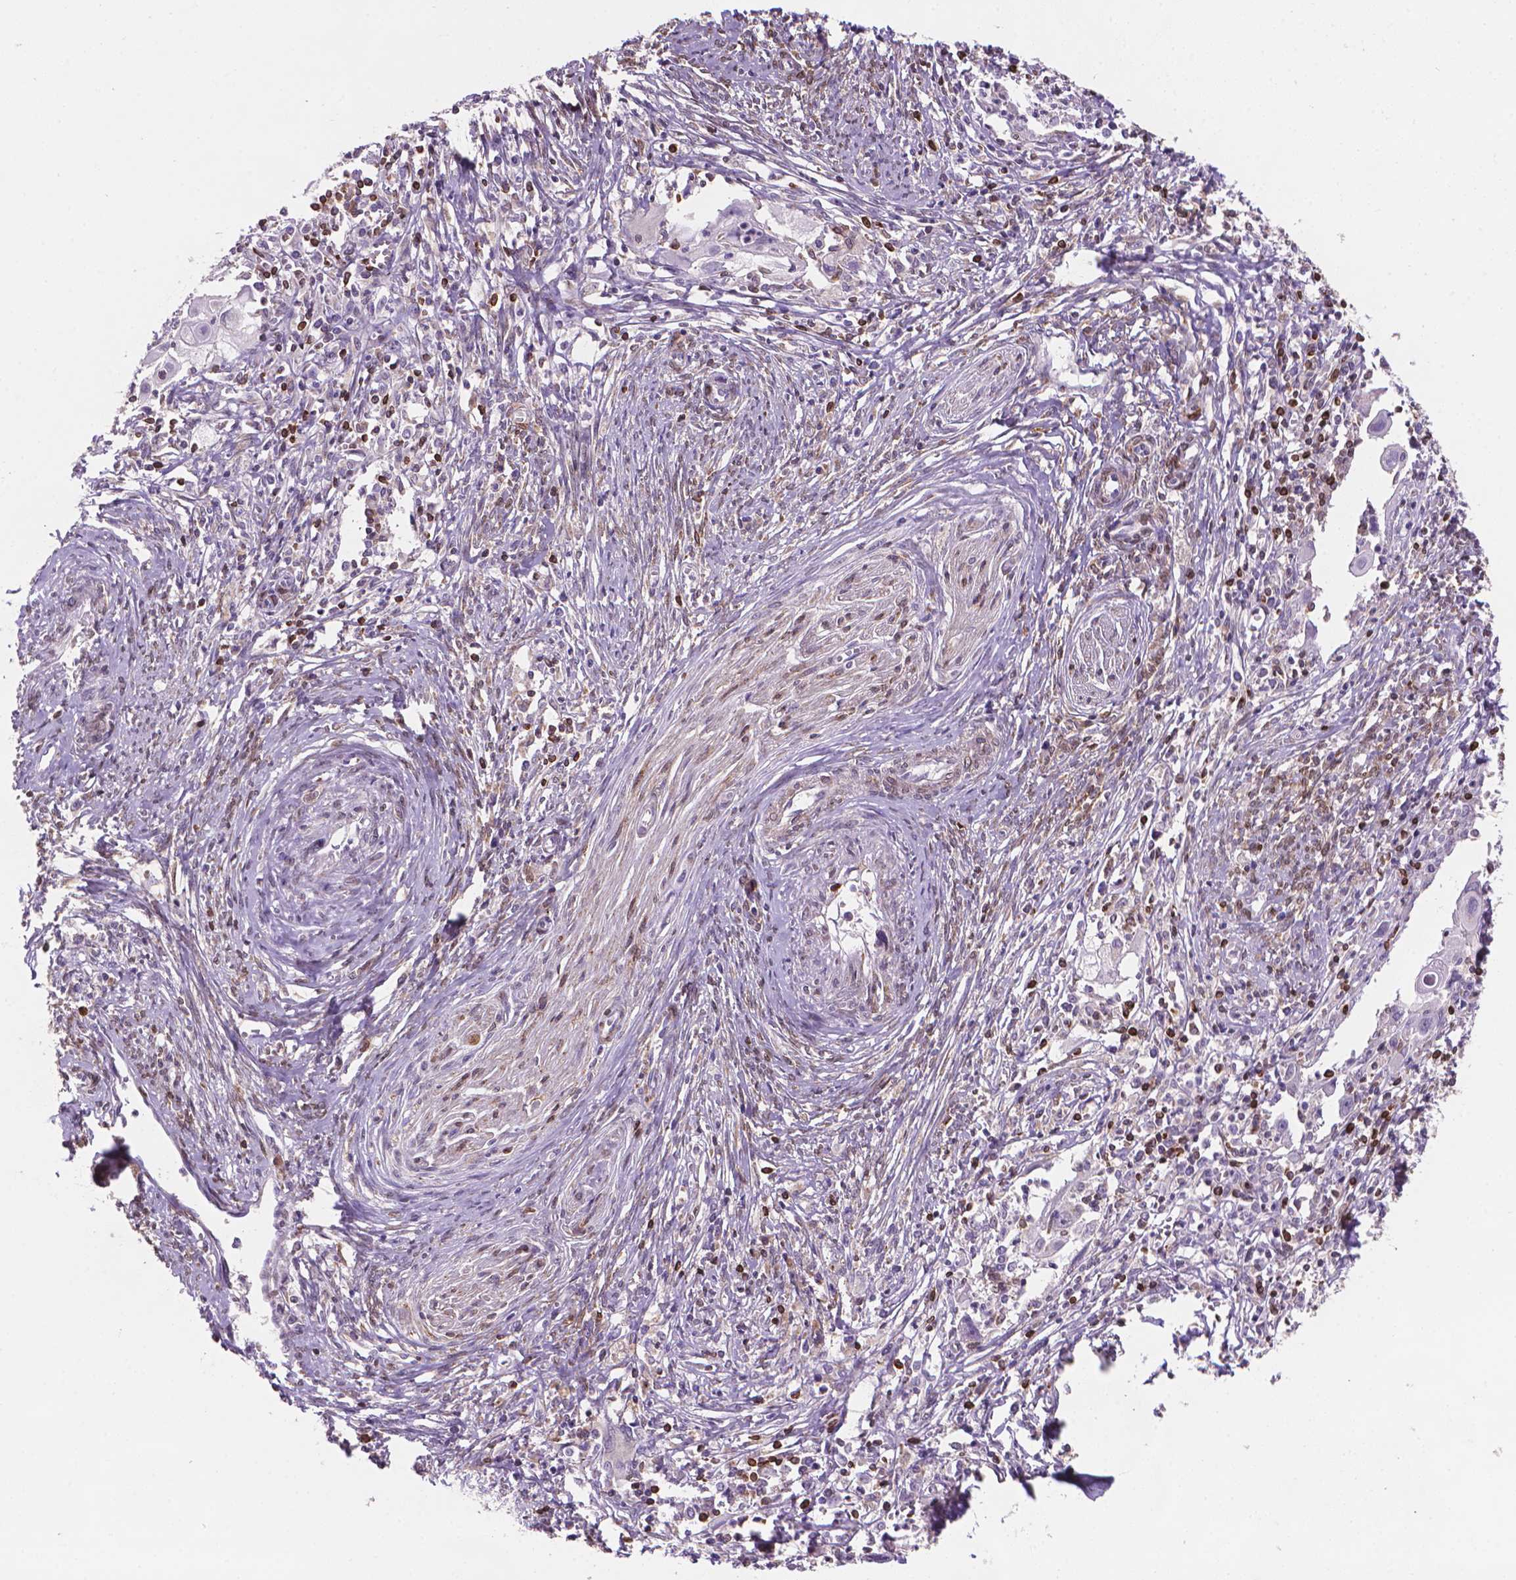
{"staining": {"intensity": "negative", "quantity": "none", "location": "none"}, "tissue": "cervical cancer", "cell_type": "Tumor cells", "image_type": "cancer", "snomed": [{"axis": "morphology", "description": "Squamous cell carcinoma, NOS"}, {"axis": "topography", "description": "Cervix"}], "caption": "Cervical cancer stained for a protein using IHC shows no positivity tumor cells.", "gene": "BCL2", "patient": {"sex": "female", "age": 30}}